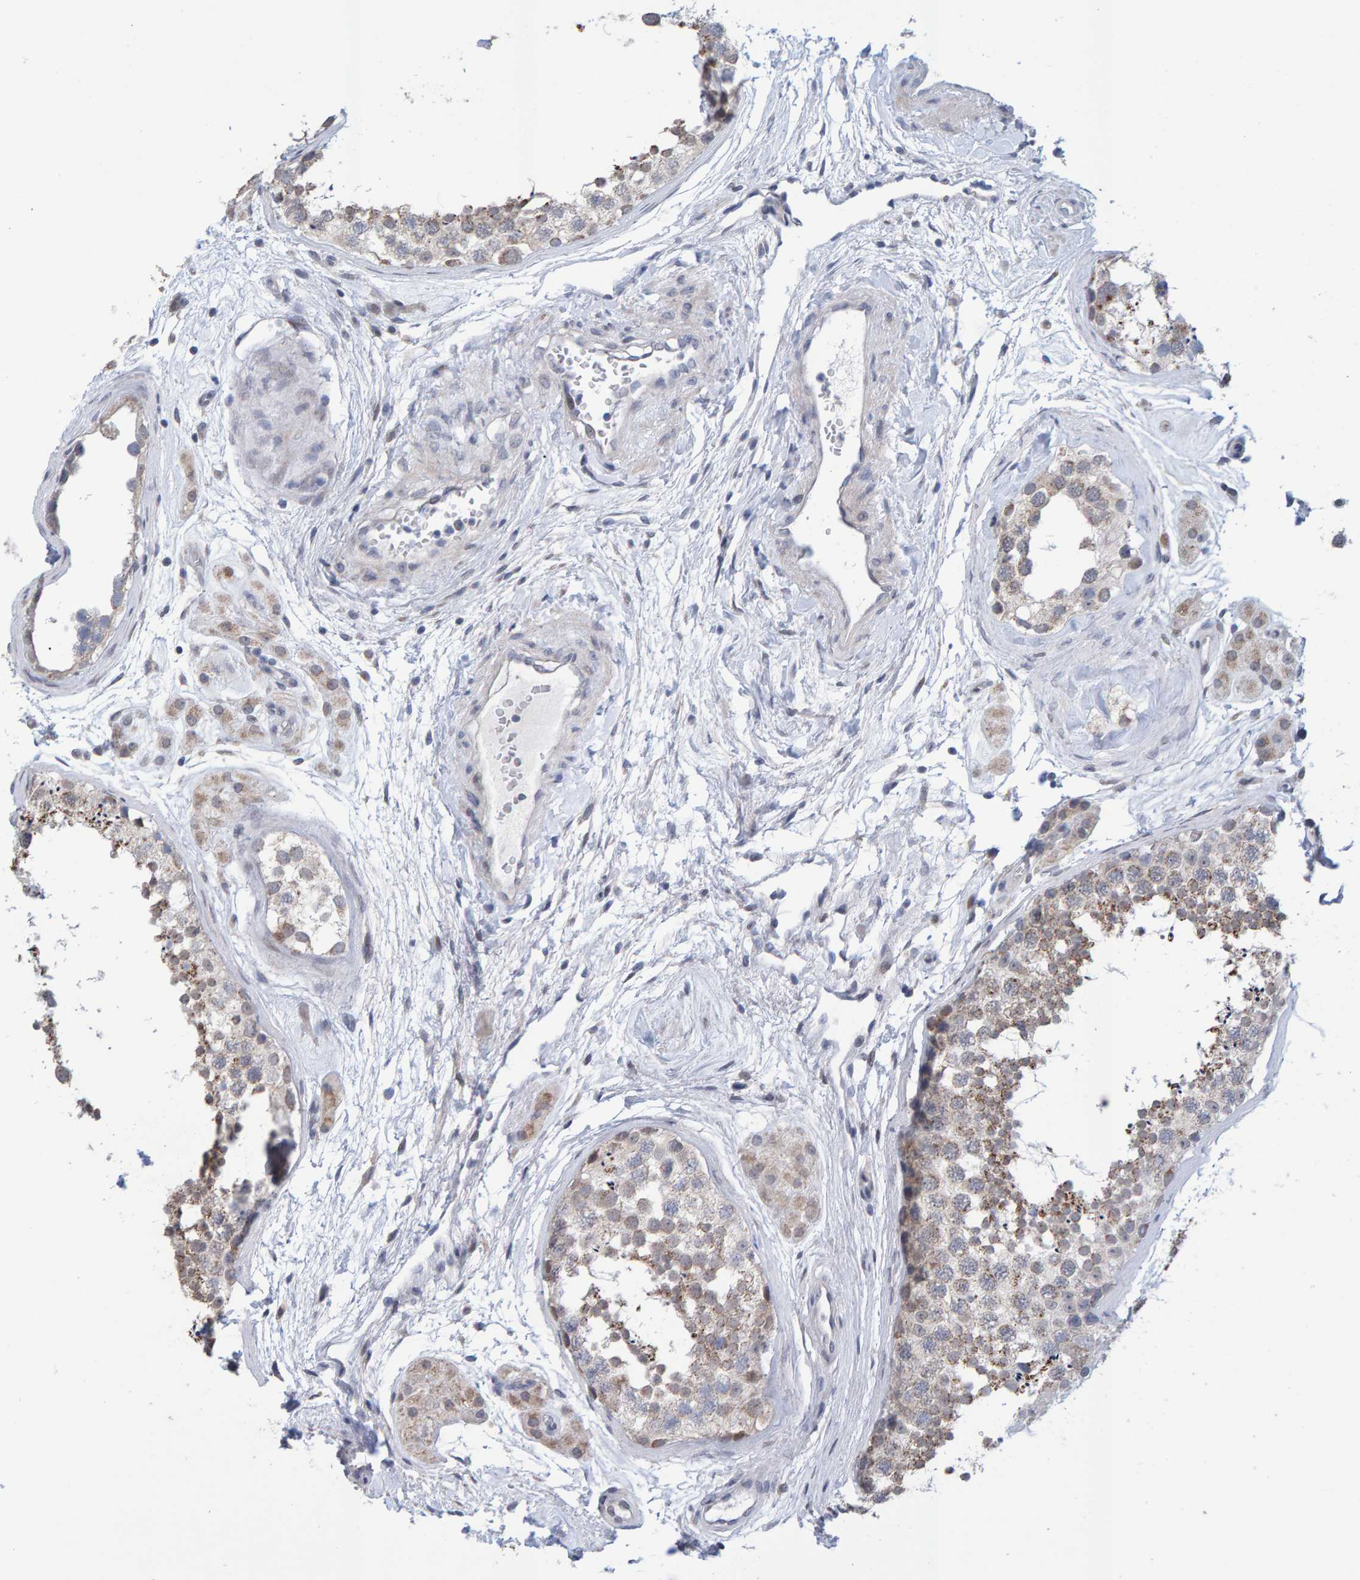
{"staining": {"intensity": "weak", "quantity": "25%-75%", "location": "cytoplasmic/membranous"}, "tissue": "testis", "cell_type": "Cells in seminiferous ducts", "image_type": "normal", "snomed": [{"axis": "morphology", "description": "Normal tissue, NOS"}, {"axis": "topography", "description": "Testis"}], "caption": "DAB immunohistochemical staining of normal testis exhibits weak cytoplasmic/membranous protein positivity in about 25%-75% of cells in seminiferous ducts. (Stains: DAB (3,3'-diaminobenzidine) in brown, nuclei in blue, Microscopy: brightfield microscopy at high magnification).", "gene": "USP43", "patient": {"sex": "male", "age": 56}}